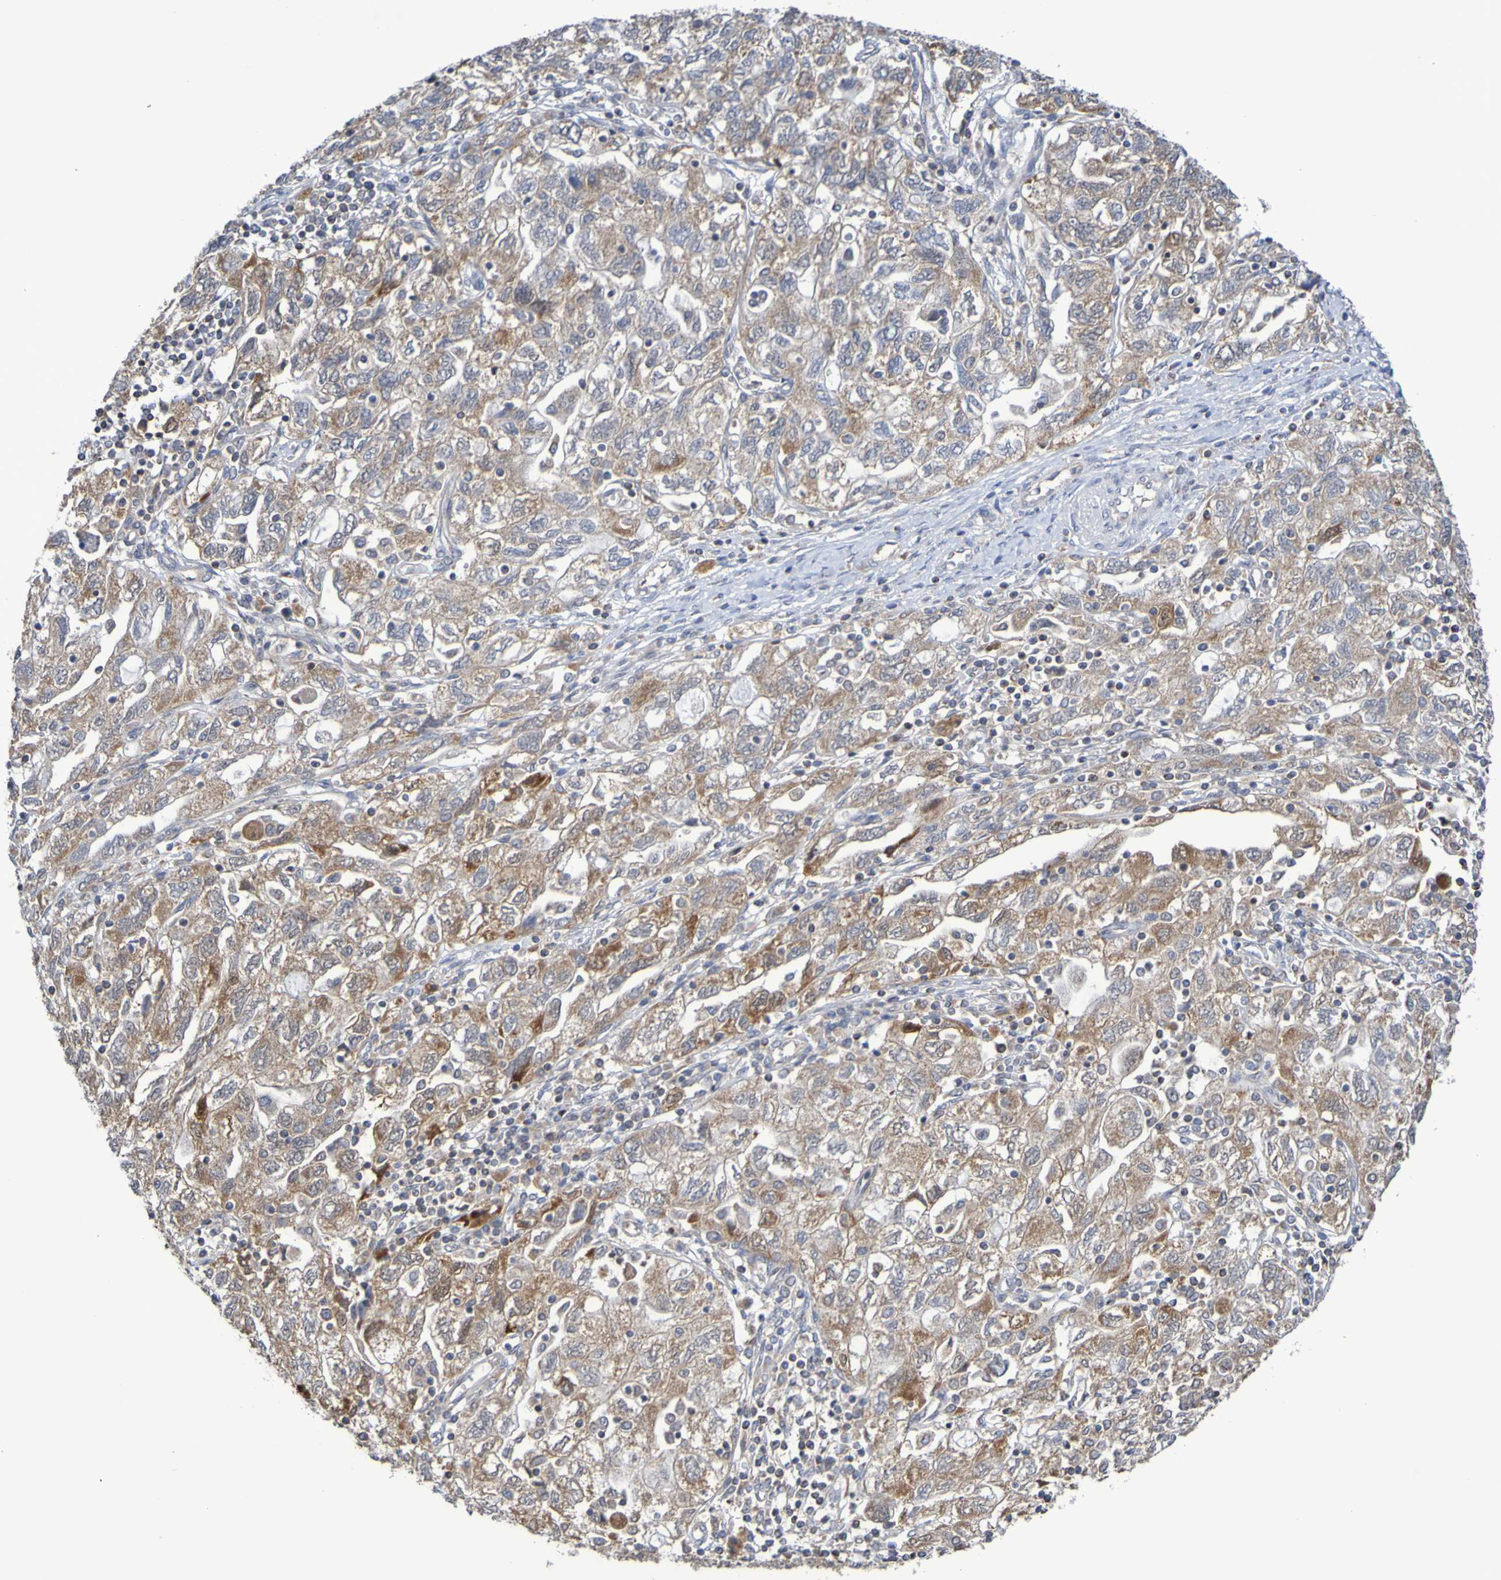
{"staining": {"intensity": "moderate", "quantity": "25%-75%", "location": "cytoplasmic/membranous"}, "tissue": "ovarian cancer", "cell_type": "Tumor cells", "image_type": "cancer", "snomed": [{"axis": "morphology", "description": "Carcinoma, NOS"}, {"axis": "morphology", "description": "Cystadenocarcinoma, serous, NOS"}, {"axis": "topography", "description": "Ovary"}], "caption": "Ovarian cancer (serous cystadenocarcinoma) stained with a brown dye exhibits moderate cytoplasmic/membranous positive staining in approximately 25%-75% of tumor cells.", "gene": "C3orf18", "patient": {"sex": "female", "age": 69}}